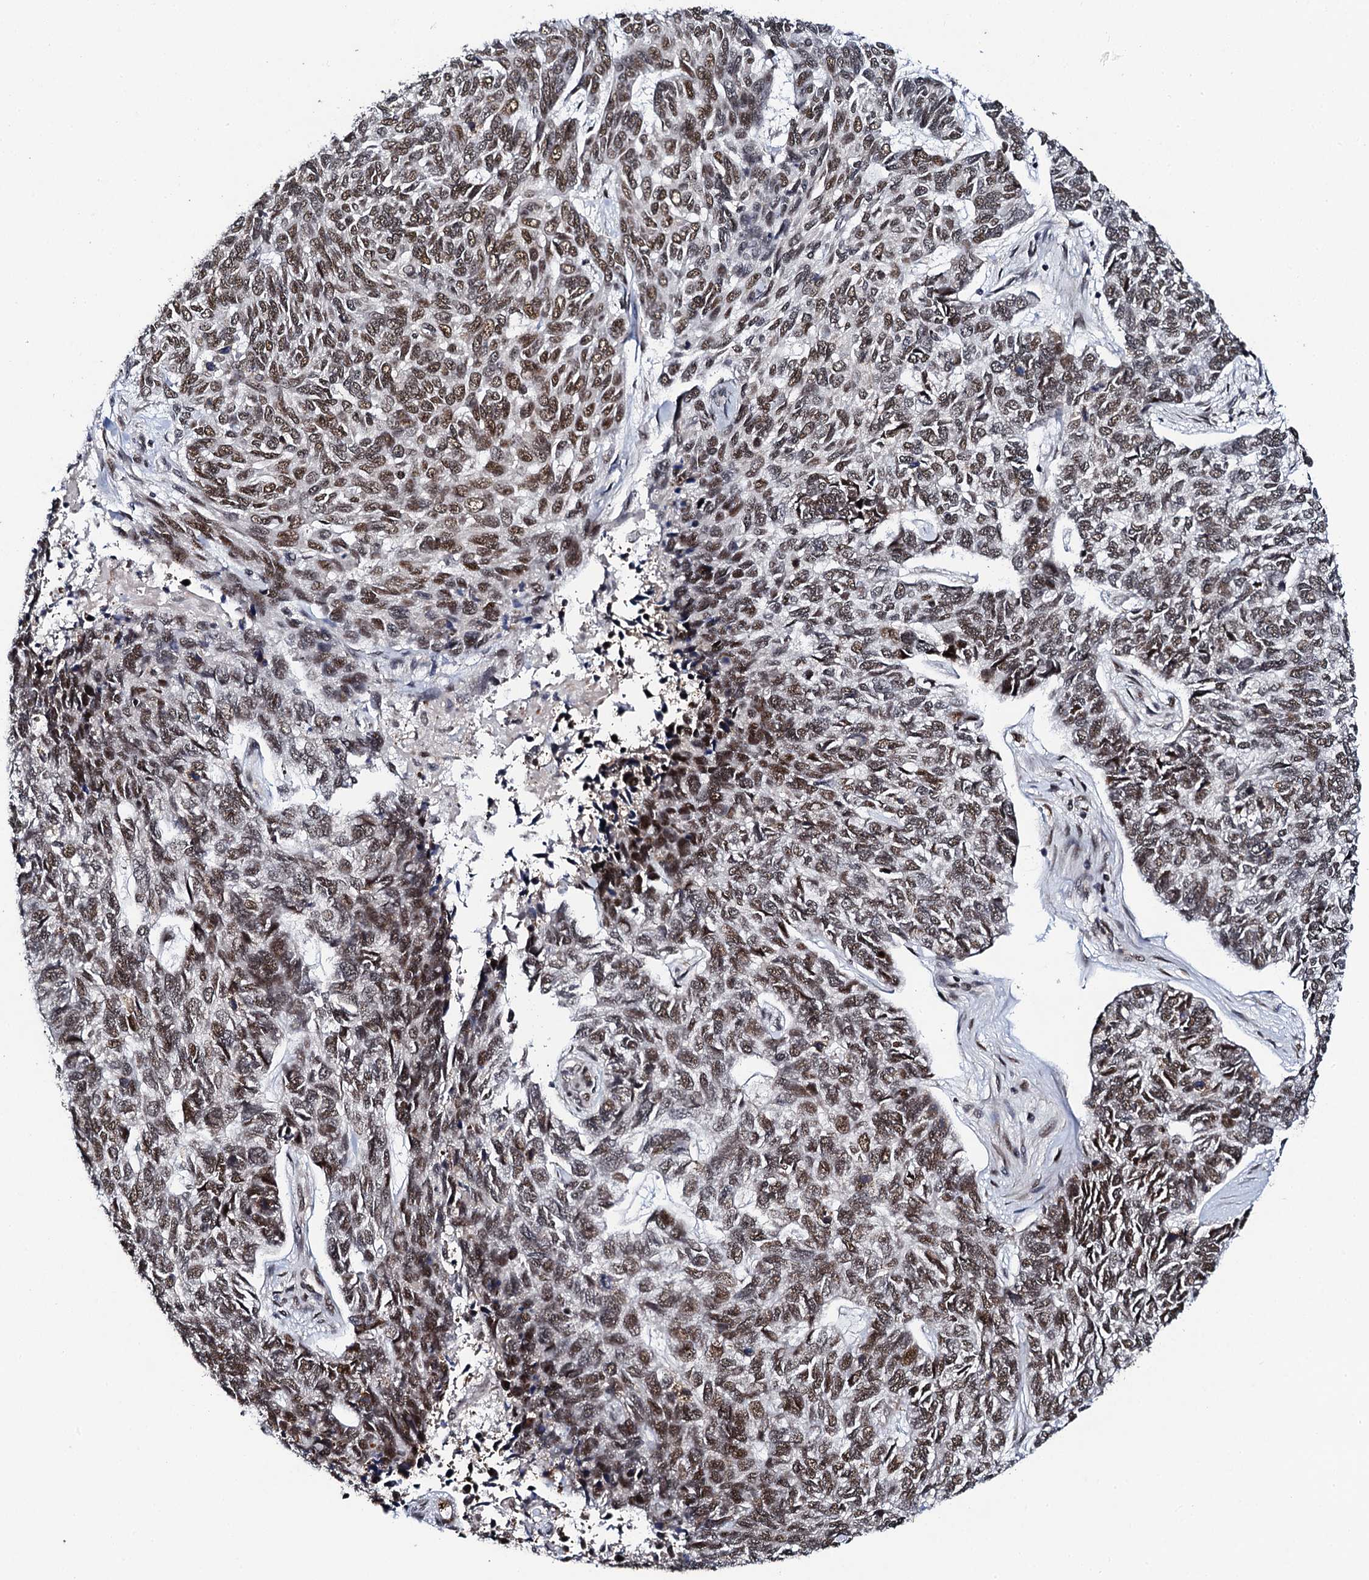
{"staining": {"intensity": "moderate", "quantity": ">75%", "location": "nuclear"}, "tissue": "skin cancer", "cell_type": "Tumor cells", "image_type": "cancer", "snomed": [{"axis": "morphology", "description": "Basal cell carcinoma"}, {"axis": "topography", "description": "Skin"}], "caption": "An immunohistochemistry (IHC) photomicrograph of neoplastic tissue is shown. Protein staining in brown labels moderate nuclear positivity in skin cancer (basal cell carcinoma) within tumor cells.", "gene": "CSTF3", "patient": {"sex": "female", "age": 65}}